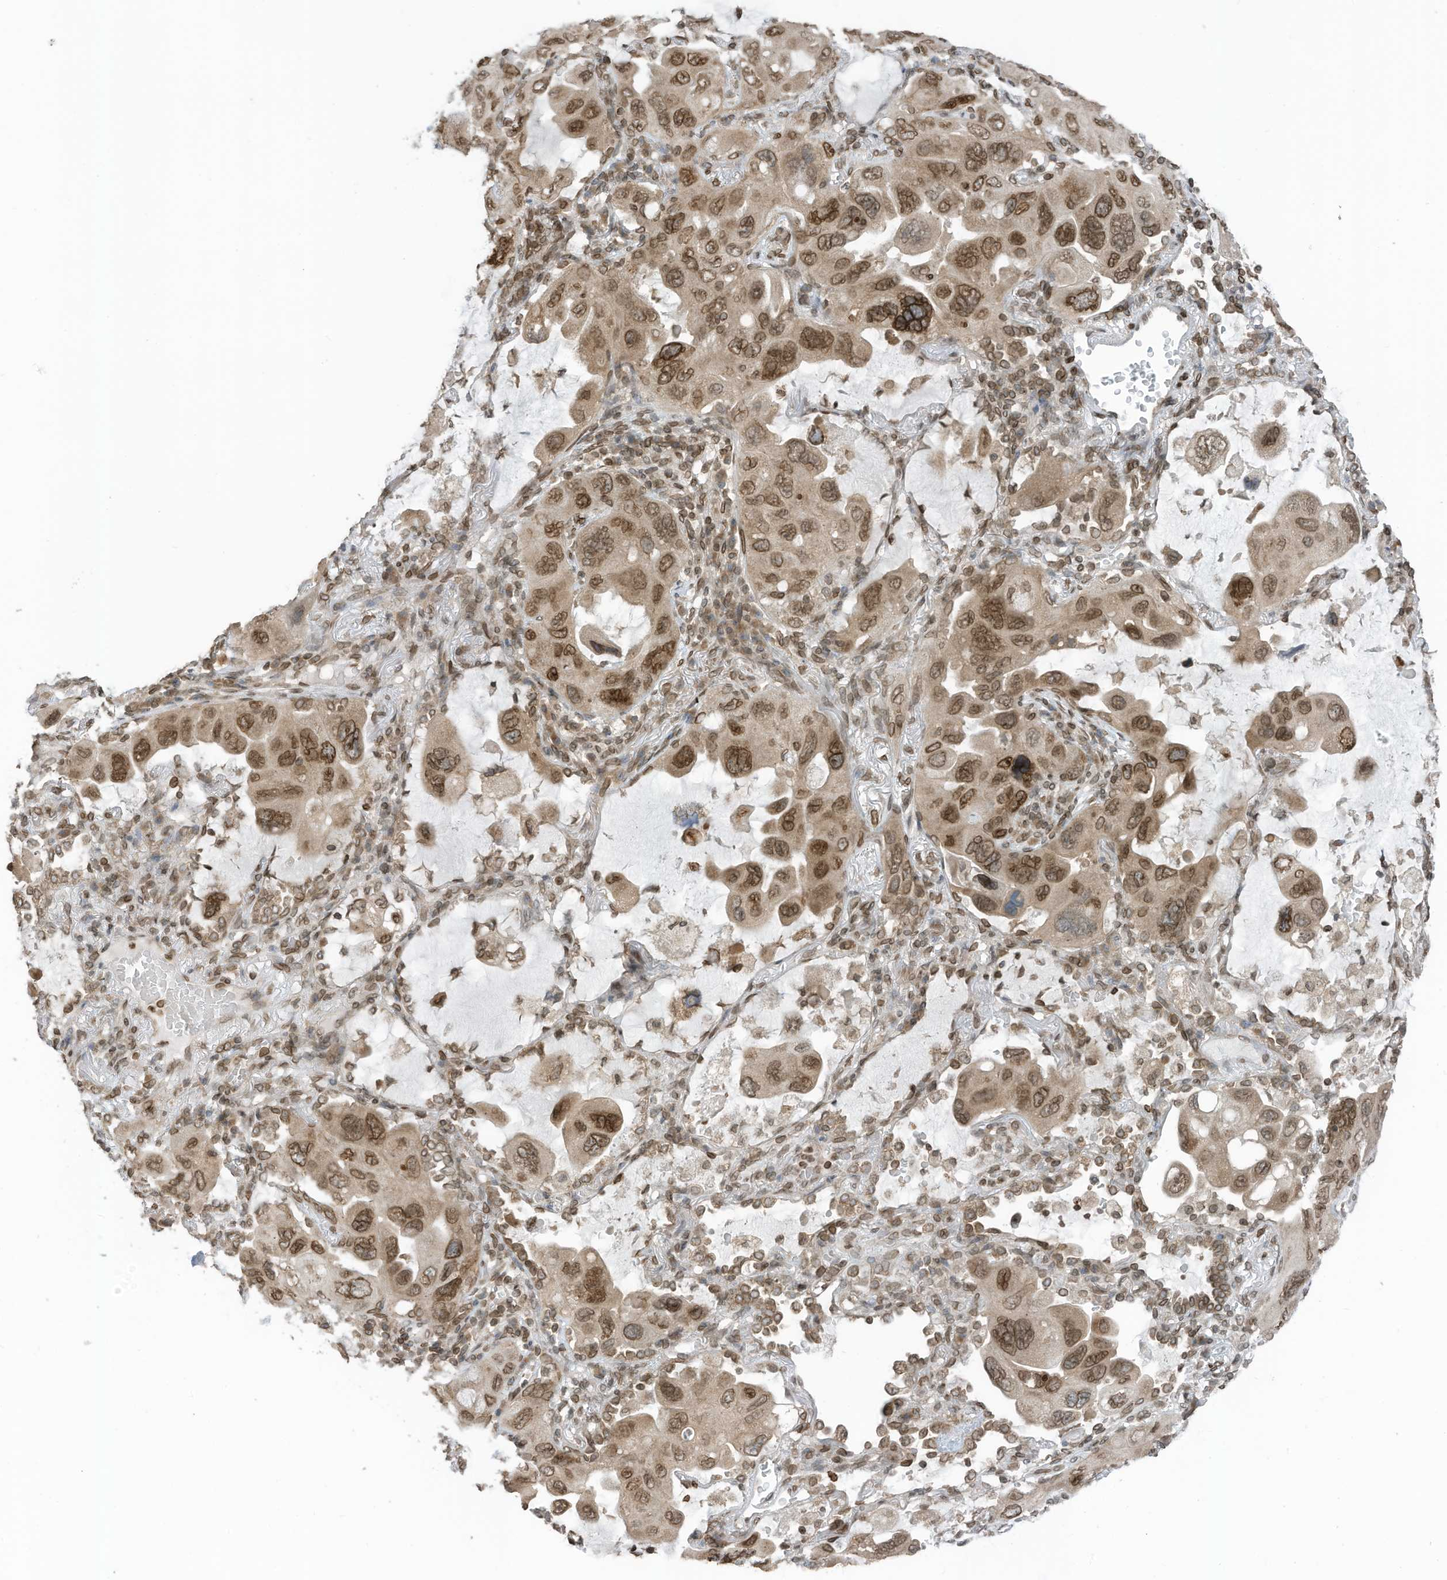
{"staining": {"intensity": "moderate", "quantity": ">75%", "location": "cytoplasmic/membranous,nuclear"}, "tissue": "lung cancer", "cell_type": "Tumor cells", "image_type": "cancer", "snomed": [{"axis": "morphology", "description": "Squamous cell carcinoma, NOS"}, {"axis": "topography", "description": "Lung"}], "caption": "Protein expression analysis of lung cancer (squamous cell carcinoma) demonstrates moderate cytoplasmic/membranous and nuclear staining in approximately >75% of tumor cells.", "gene": "RABL3", "patient": {"sex": "female", "age": 73}}